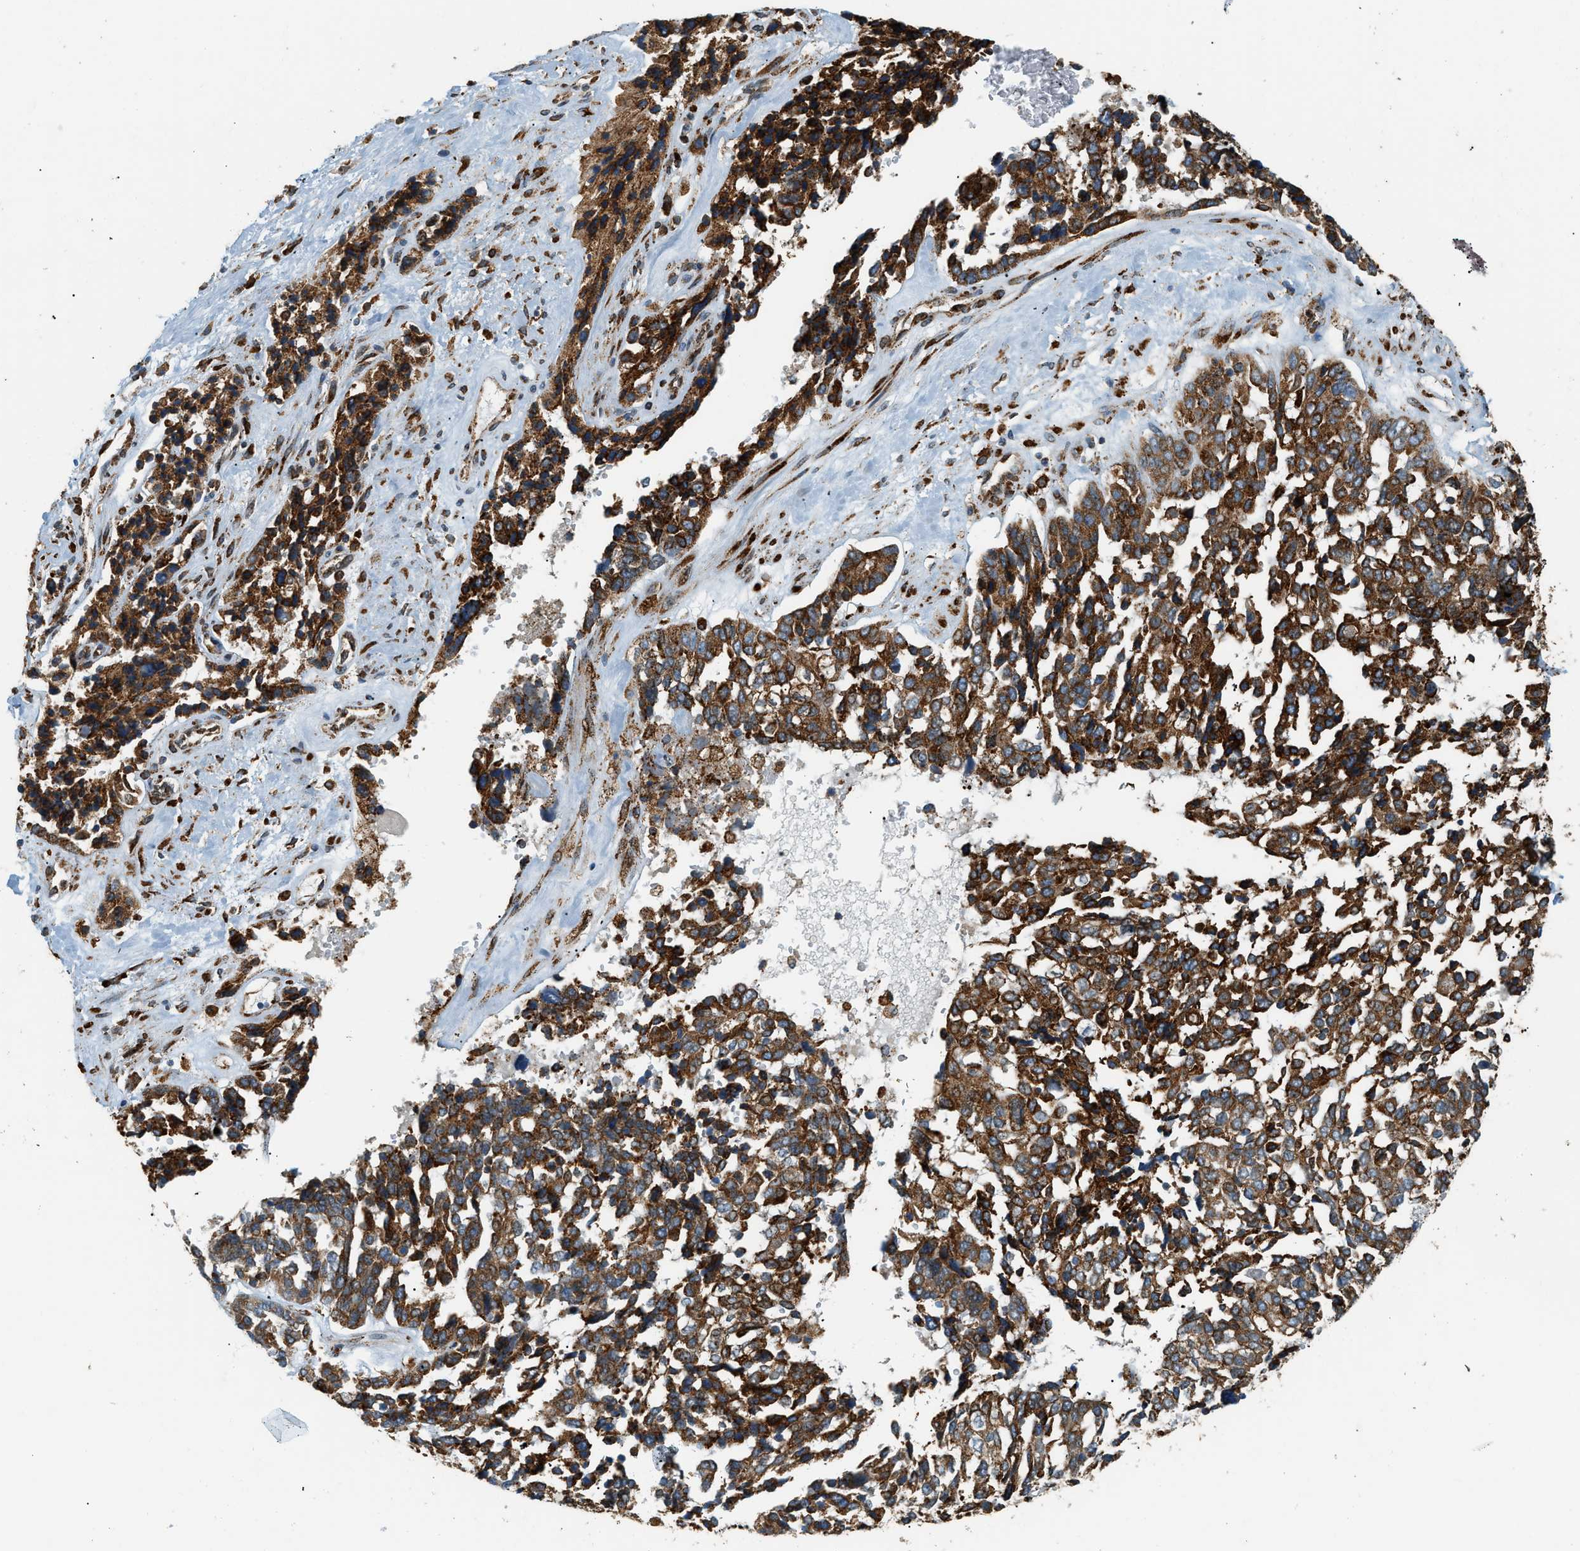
{"staining": {"intensity": "strong", "quantity": ">75%", "location": "cytoplasmic/membranous"}, "tissue": "ovarian cancer", "cell_type": "Tumor cells", "image_type": "cancer", "snomed": [{"axis": "morphology", "description": "Cystadenocarcinoma, serous, NOS"}, {"axis": "topography", "description": "Ovary"}], "caption": "Brown immunohistochemical staining in human ovarian cancer shows strong cytoplasmic/membranous expression in approximately >75% of tumor cells.", "gene": "SEMA4D", "patient": {"sex": "female", "age": 44}}